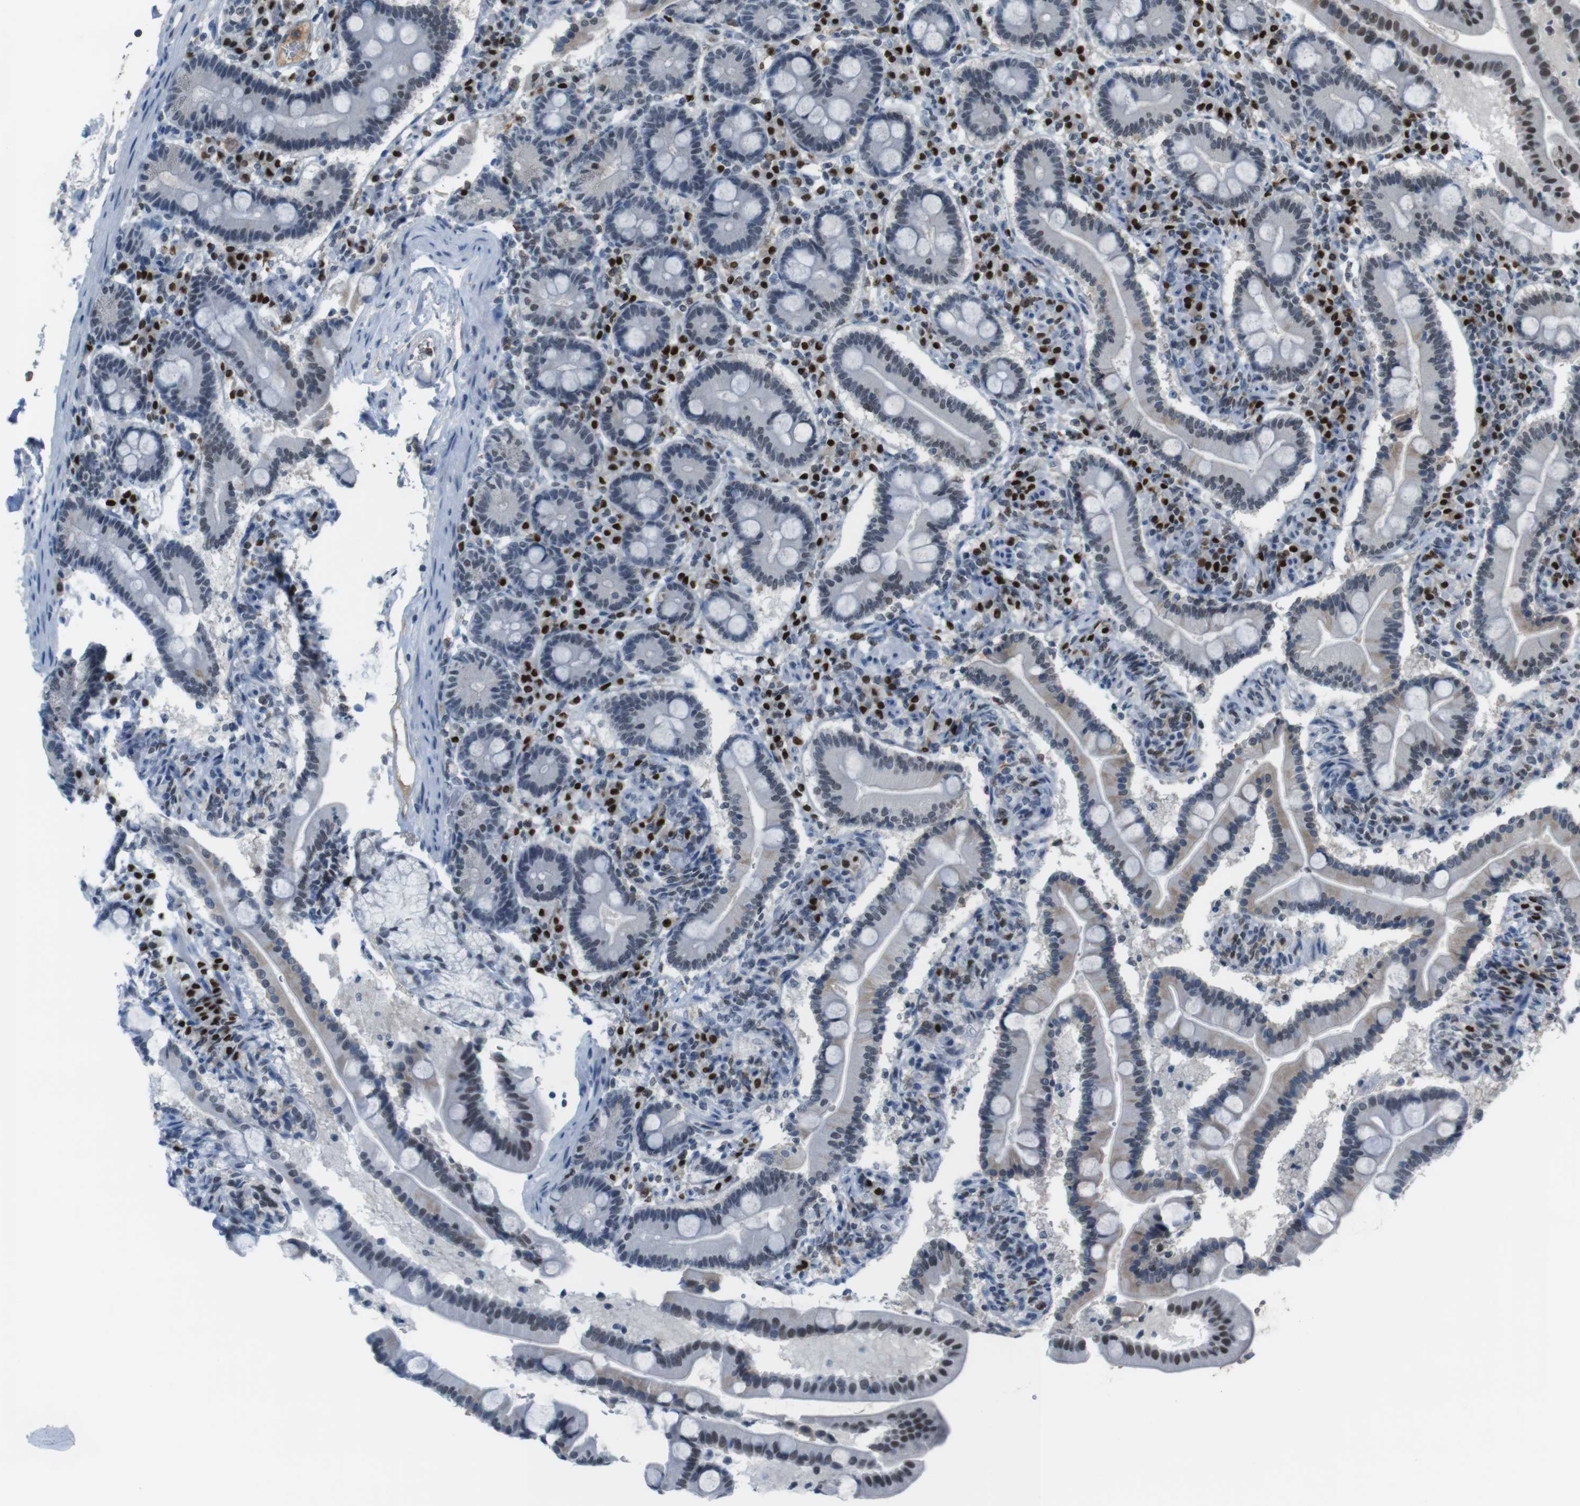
{"staining": {"intensity": "moderate", "quantity": "<25%", "location": "cytoplasmic/membranous"}, "tissue": "duodenum", "cell_type": "Glandular cells", "image_type": "normal", "snomed": [{"axis": "morphology", "description": "Normal tissue, NOS"}, {"axis": "topography", "description": "Duodenum"}], "caption": "Normal duodenum was stained to show a protein in brown. There is low levels of moderate cytoplasmic/membranous expression in approximately <25% of glandular cells. (DAB = brown stain, brightfield microscopy at high magnification).", "gene": "SUB1", "patient": {"sex": "male", "age": 54}}